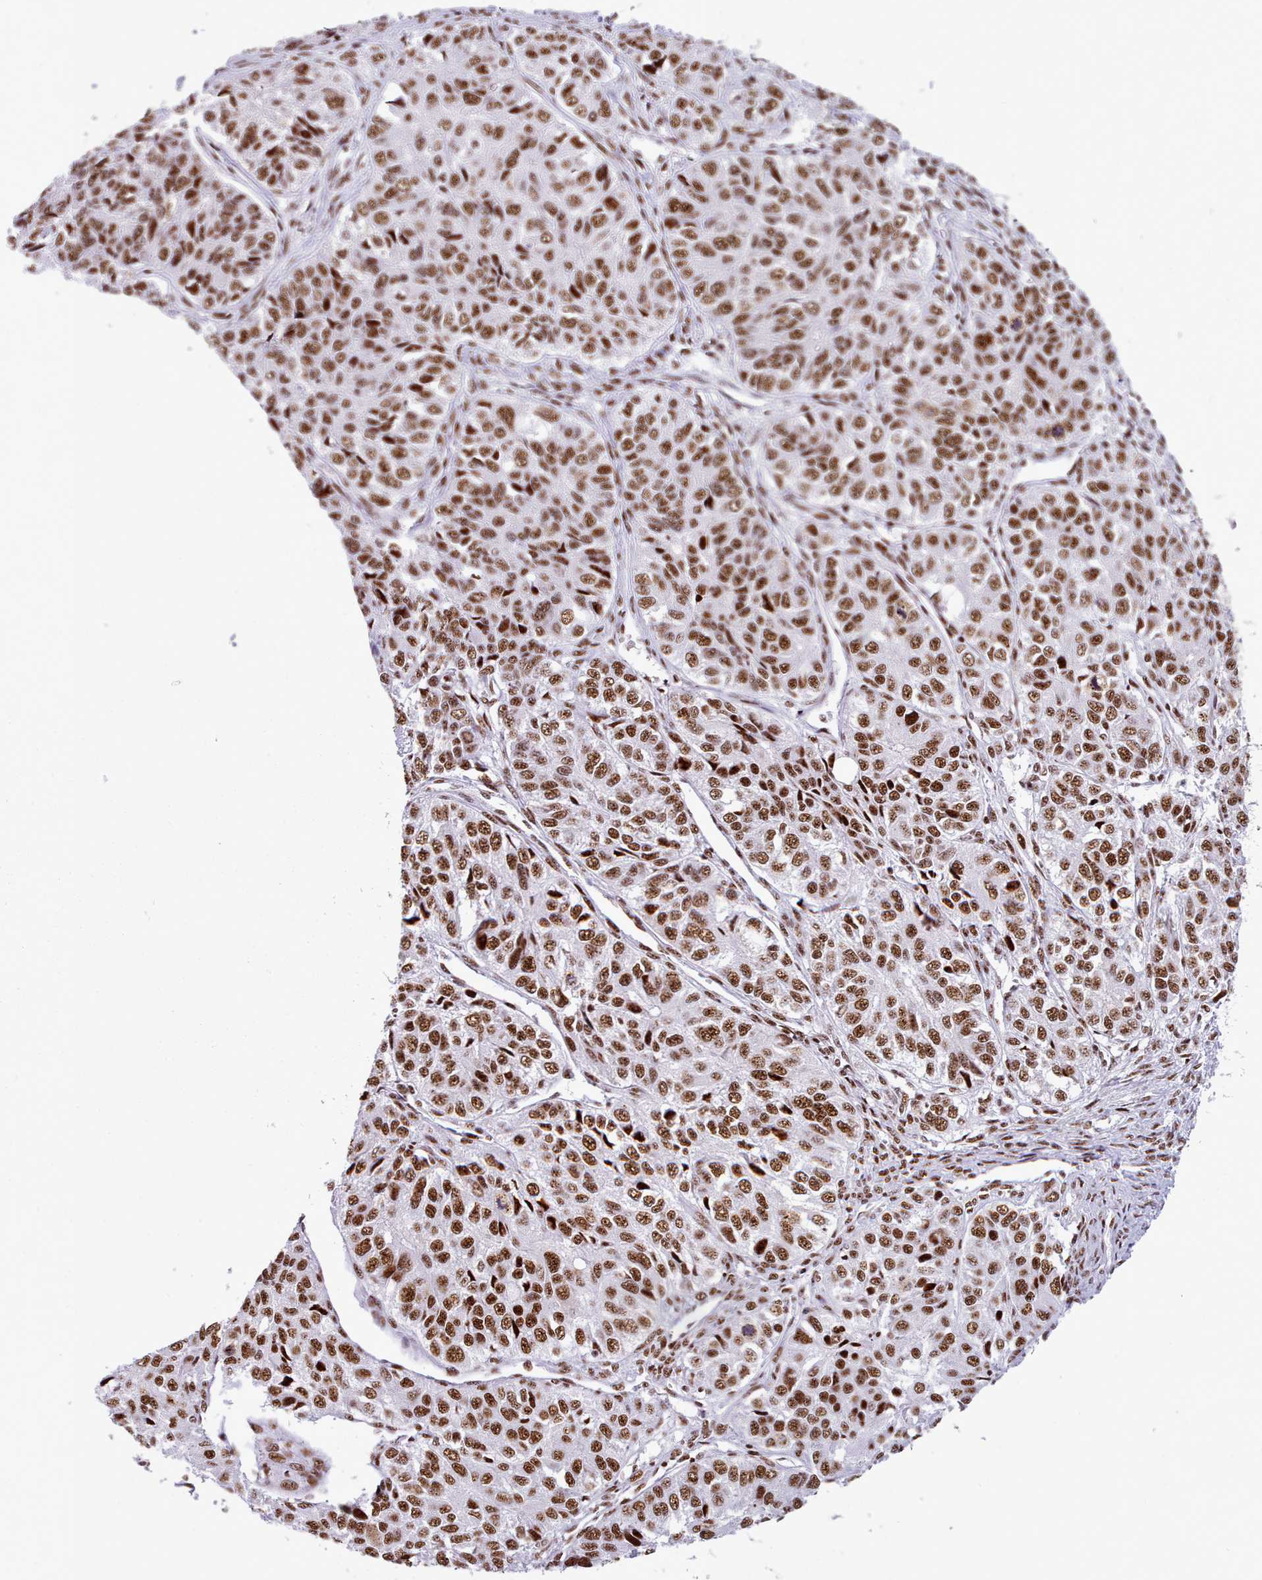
{"staining": {"intensity": "strong", "quantity": ">75%", "location": "nuclear"}, "tissue": "ovarian cancer", "cell_type": "Tumor cells", "image_type": "cancer", "snomed": [{"axis": "morphology", "description": "Carcinoma, endometroid"}, {"axis": "topography", "description": "Ovary"}], "caption": "This histopathology image displays immunohistochemistry (IHC) staining of ovarian cancer, with high strong nuclear staining in about >75% of tumor cells.", "gene": "TMEM35B", "patient": {"sex": "female", "age": 51}}